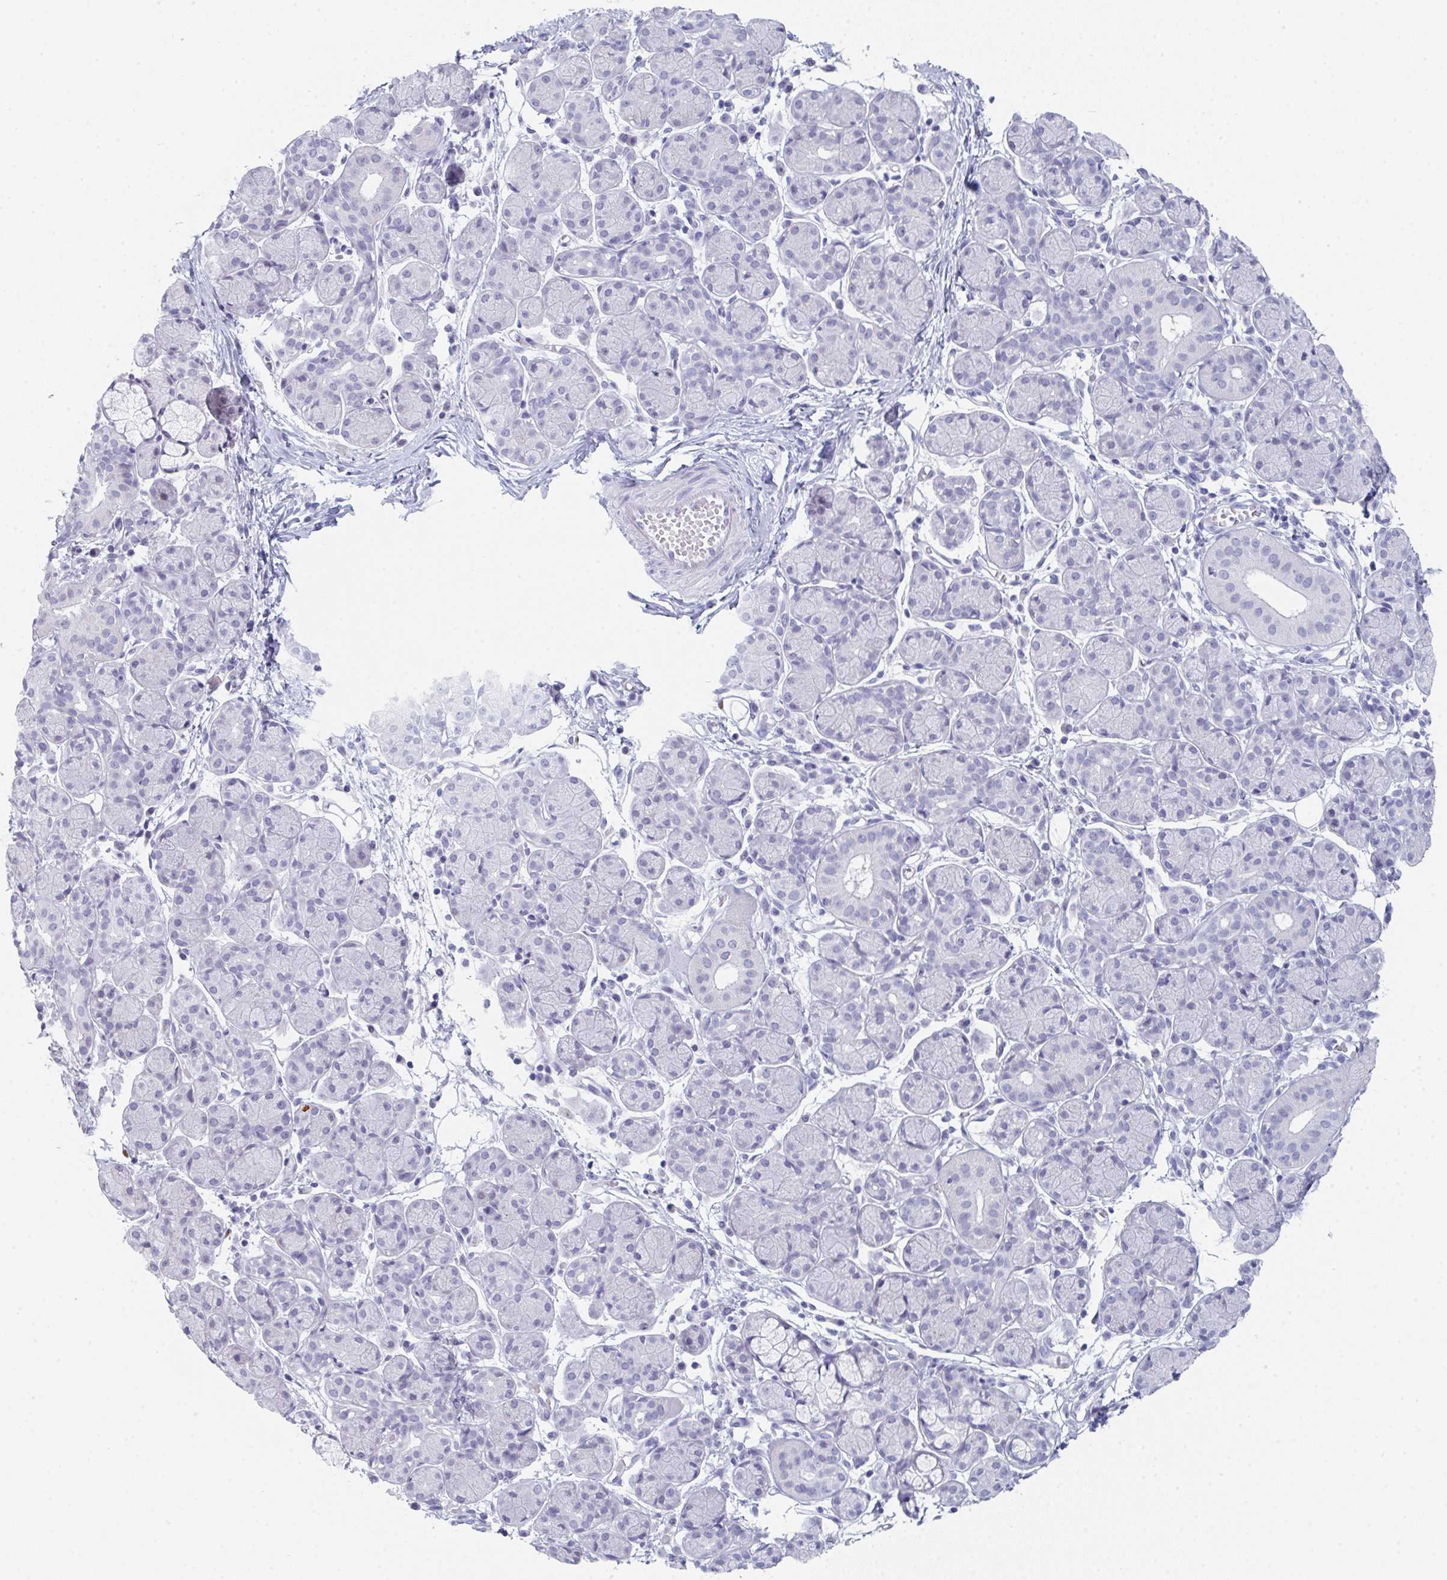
{"staining": {"intensity": "negative", "quantity": "none", "location": "none"}, "tissue": "salivary gland", "cell_type": "Glandular cells", "image_type": "normal", "snomed": [{"axis": "morphology", "description": "Normal tissue, NOS"}, {"axis": "morphology", "description": "Inflammation, NOS"}, {"axis": "topography", "description": "Lymph node"}, {"axis": "topography", "description": "Salivary gland"}], "caption": "Immunohistochemistry (IHC) histopathology image of benign salivary gland stained for a protein (brown), which demonstrates no positivity in glandular cells.", "gene": "RUBCN", "patient": {"sex": "male", "age": 3}}